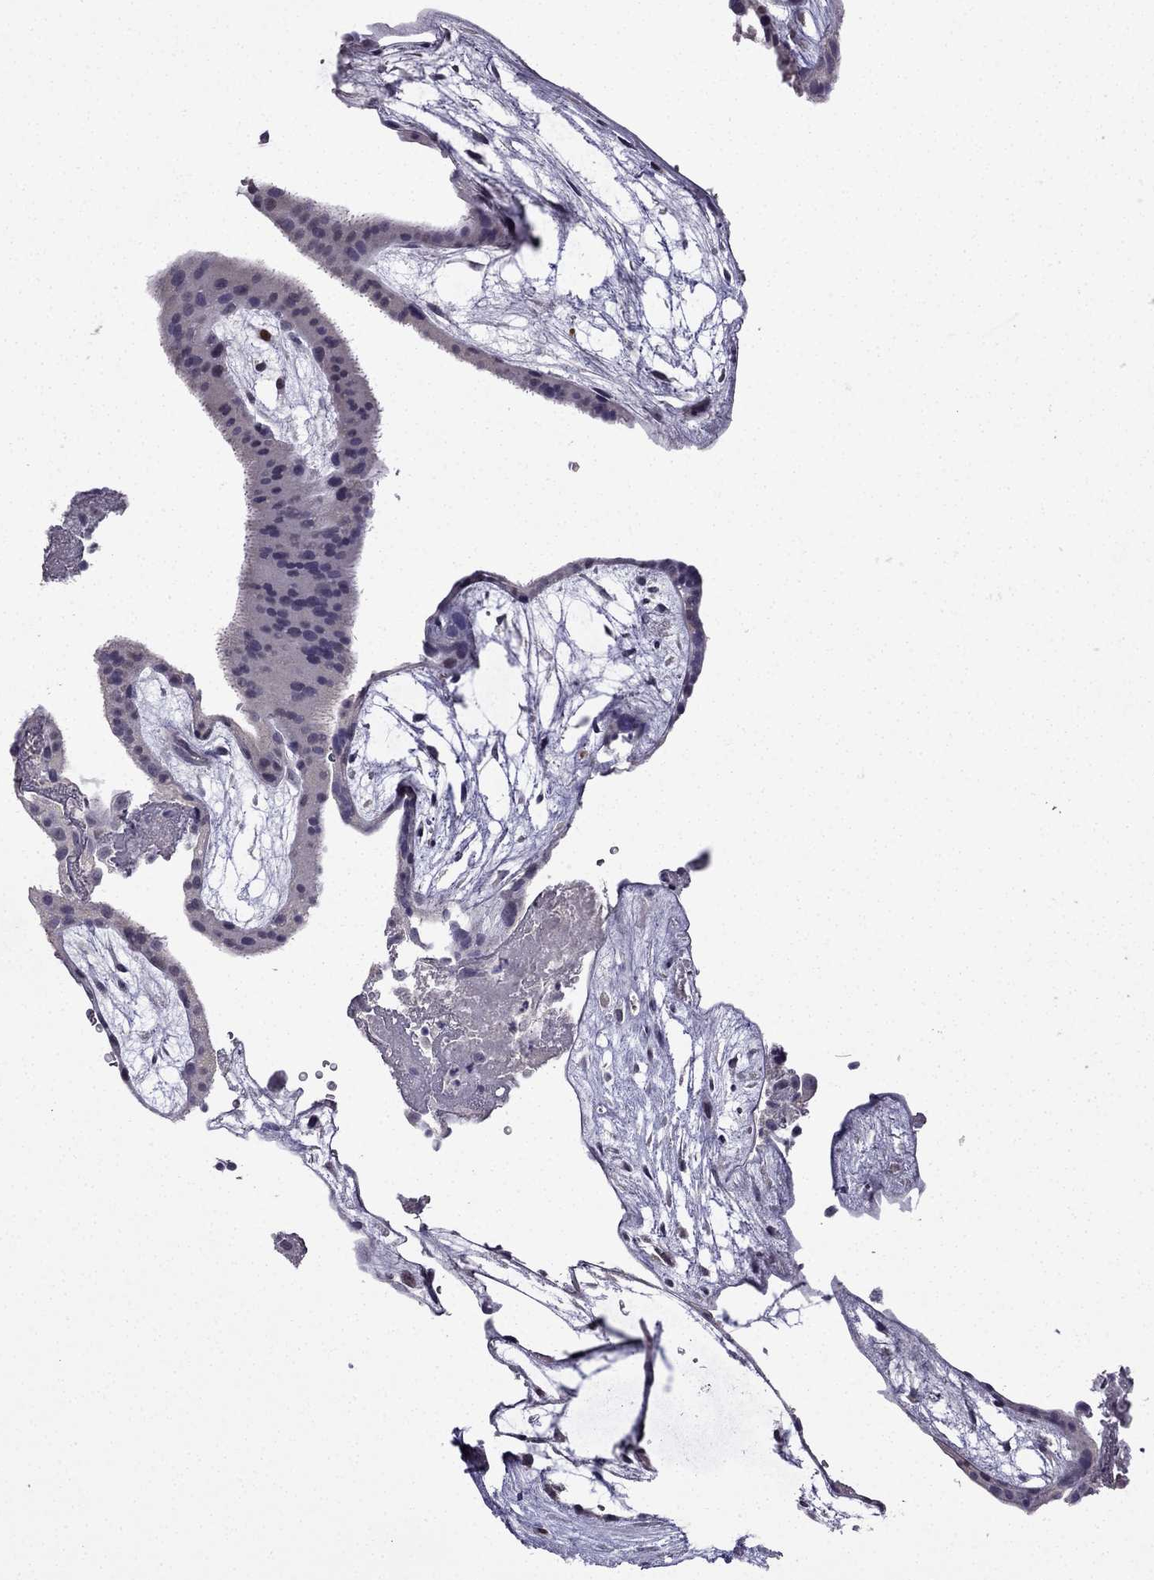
{"staining": {"intensity": "negative", "quantity": "none", "location": "none"}, "tissue": "placenta", "cell_type": "Decidual cells", "image_type": "normal", "snomed": [{"axis": "morphology", "description": "Normal tissue, NOS"}, {"axis": "topography", "description": "Placenta"}], "caption": "Decidual cells show no significant protein staining in unremarkable placenta.", "gene": "UHRF1", "patient": {"sex": "female", "age": 19}}